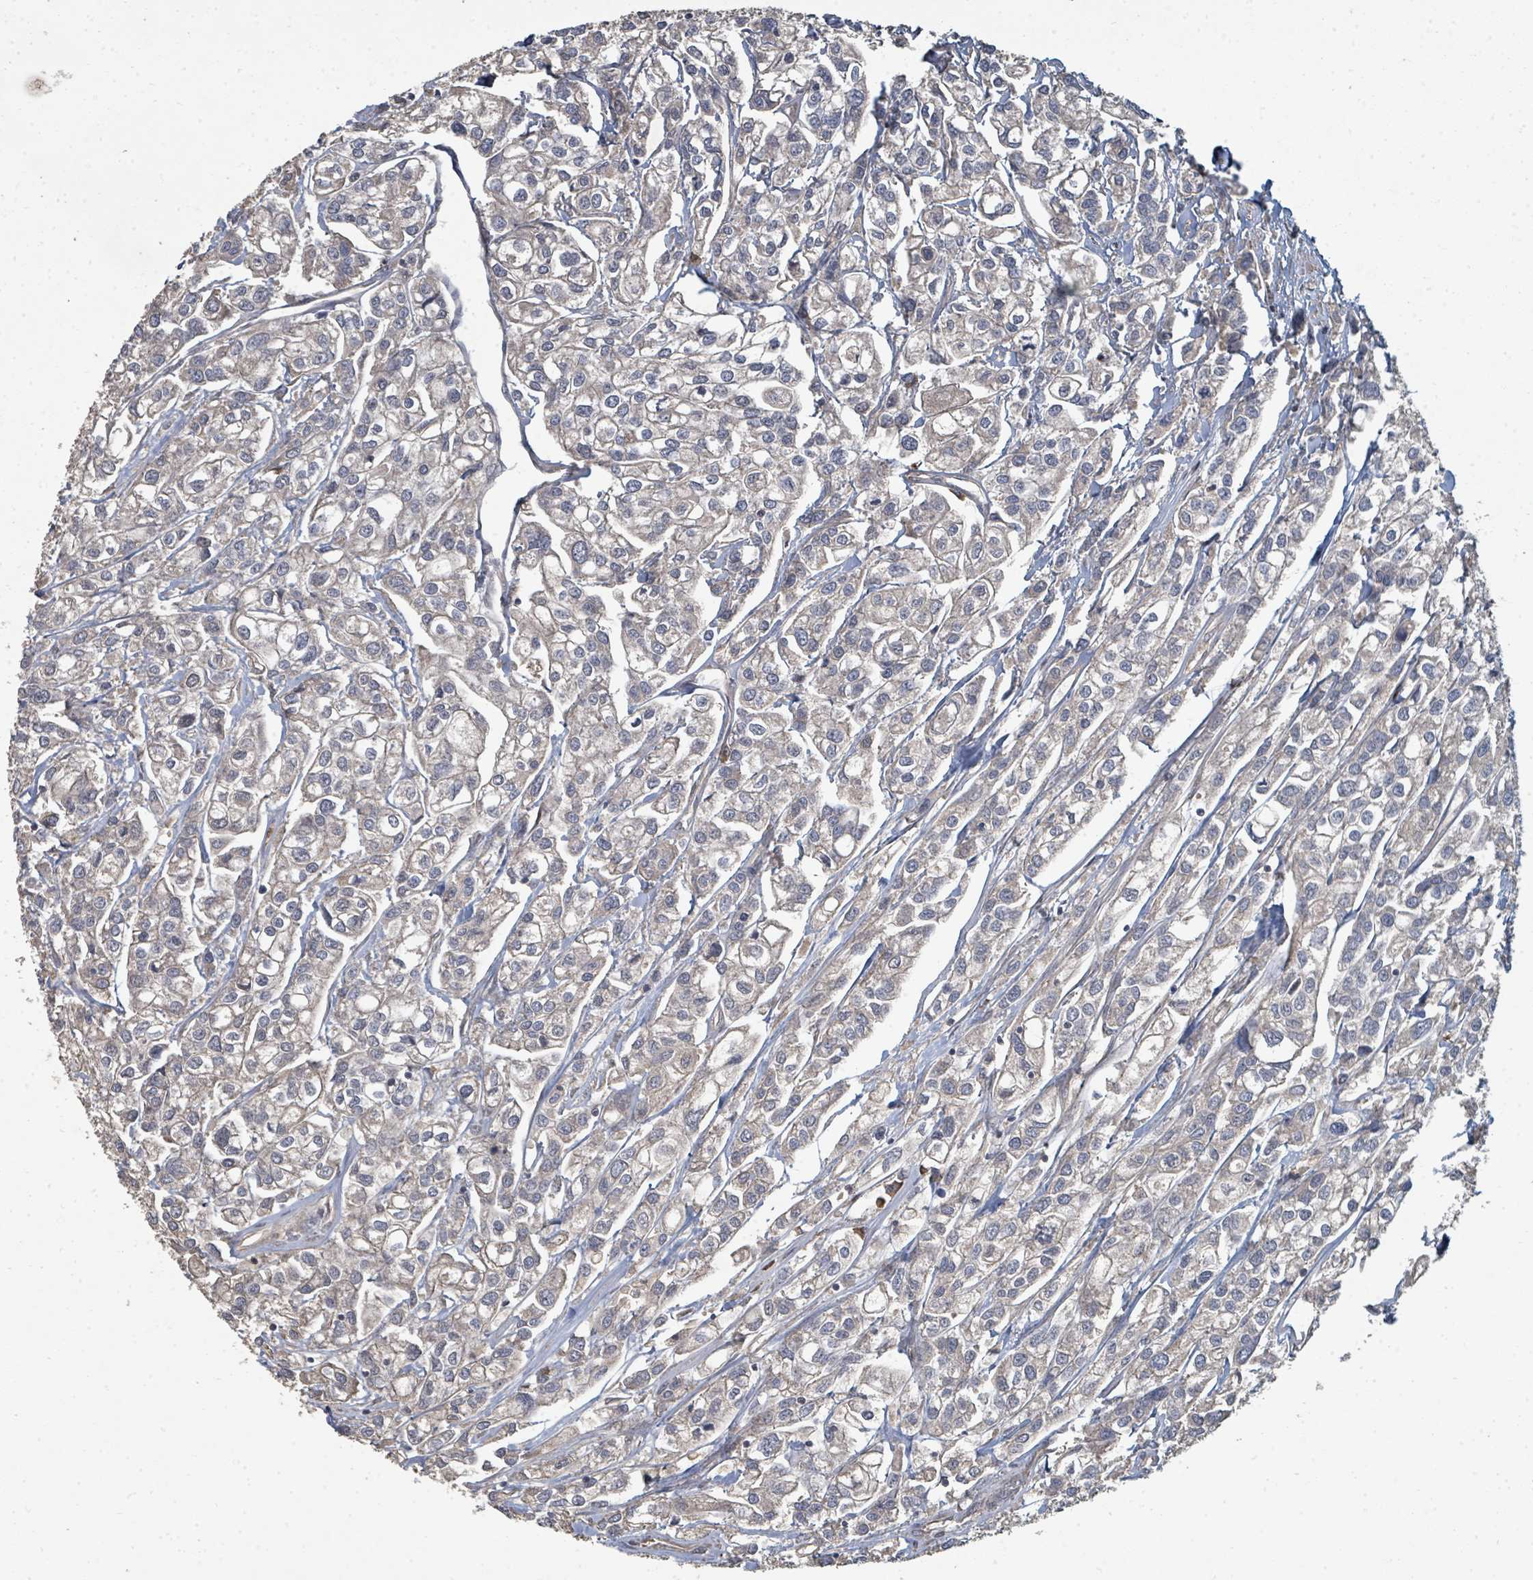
{"staining": {"intensity": "negative", "quantity": "none", "location": "none"}, "tissue": "urothelial cancer", "cell_type": "Tumor cells", "image_type": "cancer", "snomed": [{"axis": "morphology", "description": "Urothelial carcinoma, High grade"}, {"axis": "topography", "description": "Urinary bladder"}], "caption": "High power microscopy histopathology image of an immunohistochemistry (IHC) image of urothelial cancer, revealing no significant expression in tumor cells. The staining is performed using DAB (3,3'-diaminobenzidine) brown chromogen with nuclei counter-stained in using hematoxylin.", "gene": "WDFY1", "patient": {"sex": "male", "age": 67}}